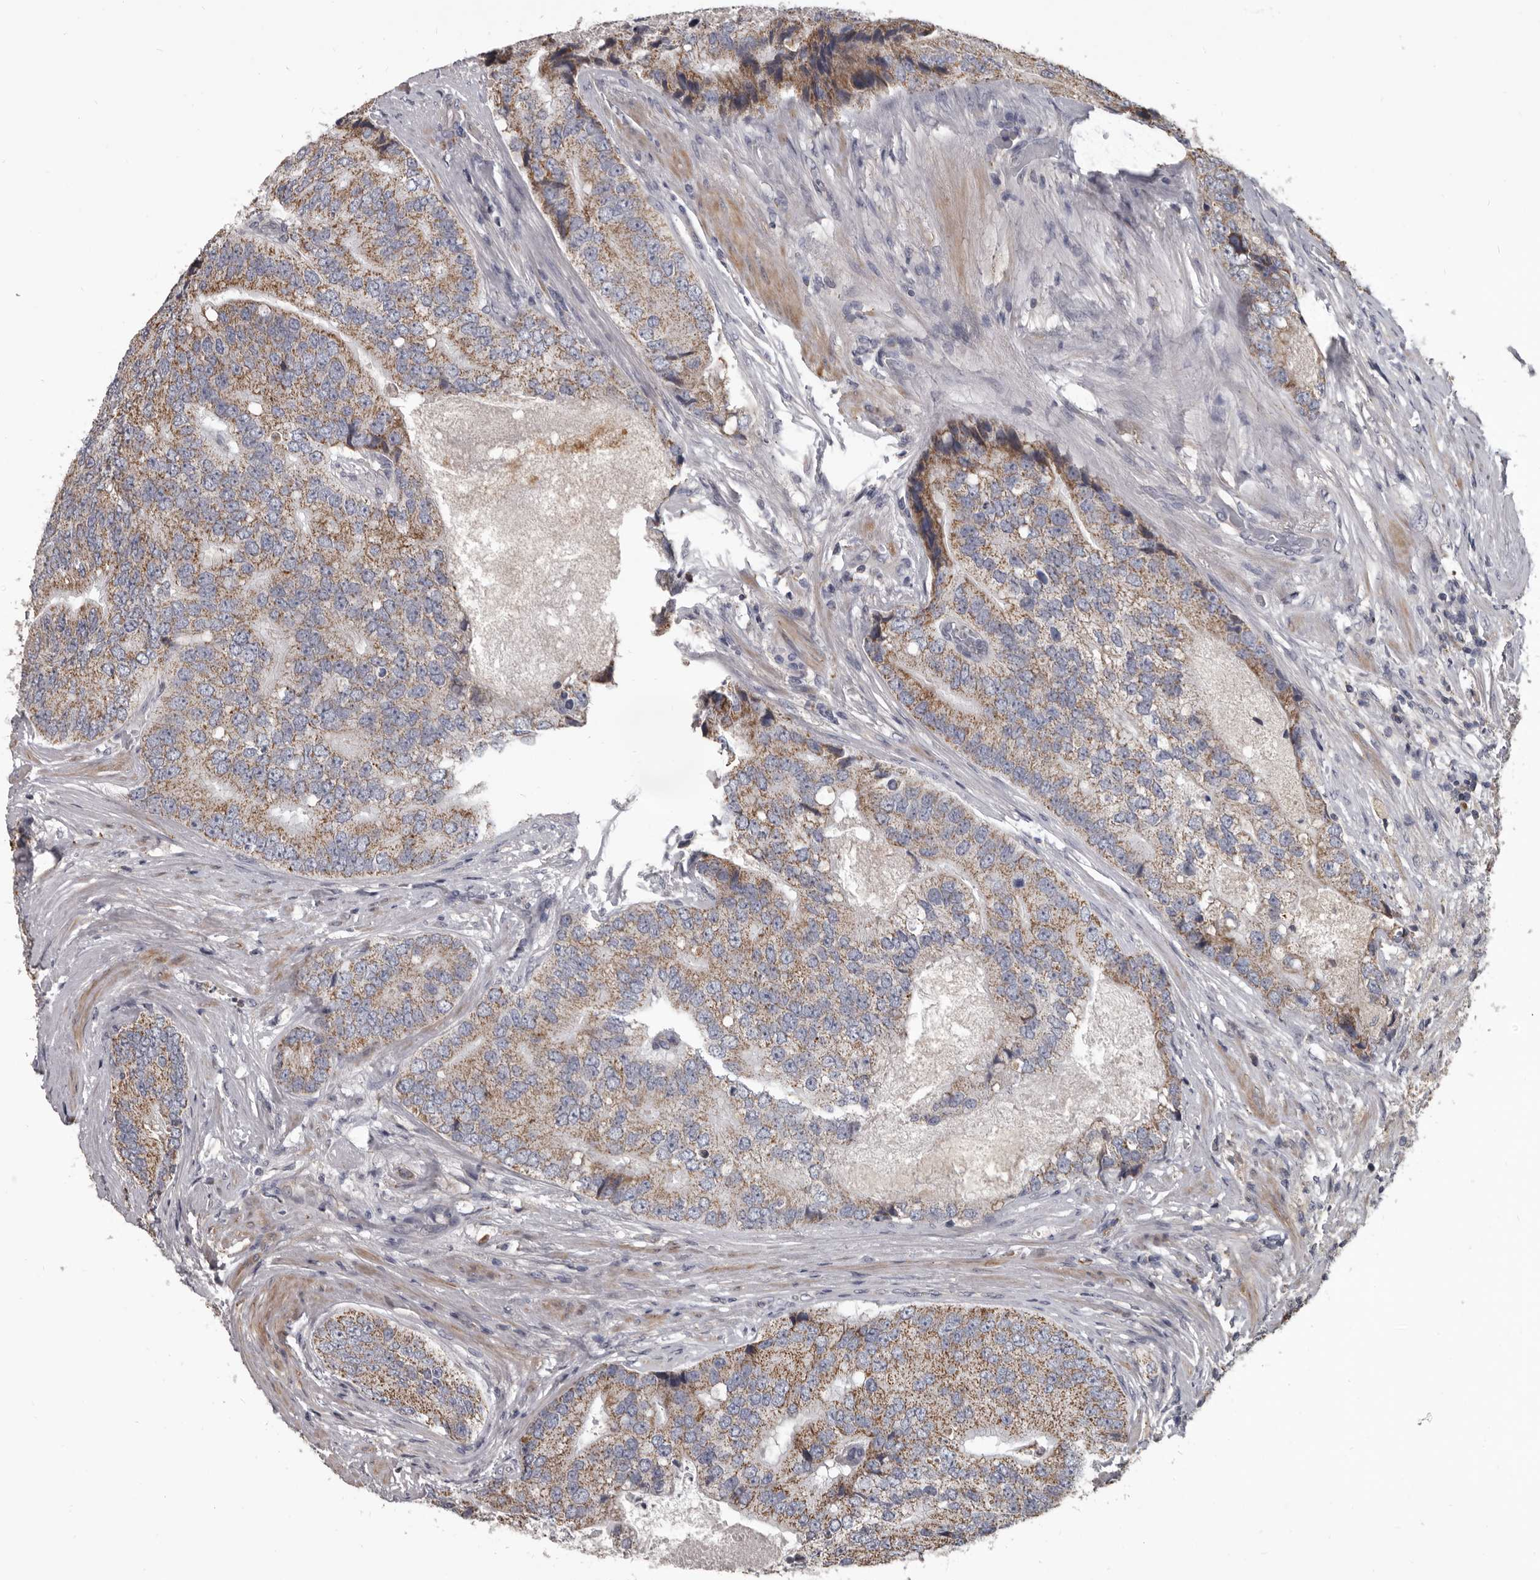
{"staining": {"intensity": "weak", "quantity": ">75%", "location": "cytoplasmic/membranous"}, "tissue": "prostate cancer", "cell_type": "Tumor cells", "image_type": "cancer", "snomed": [{"axis": "morphology", "description": "Adenocarcinoma, High grade"}, {"axis": "topography", "description": "Prostate"}], "caption": "There is low levels of weak cytoplasmic/membranous positivity in tumor cells of prostate cancer, as demonstrated by immunohistochemical staining (brown color).", "gene": "ALDH5A1", "patient": {"sex": "male", "age": 70}}